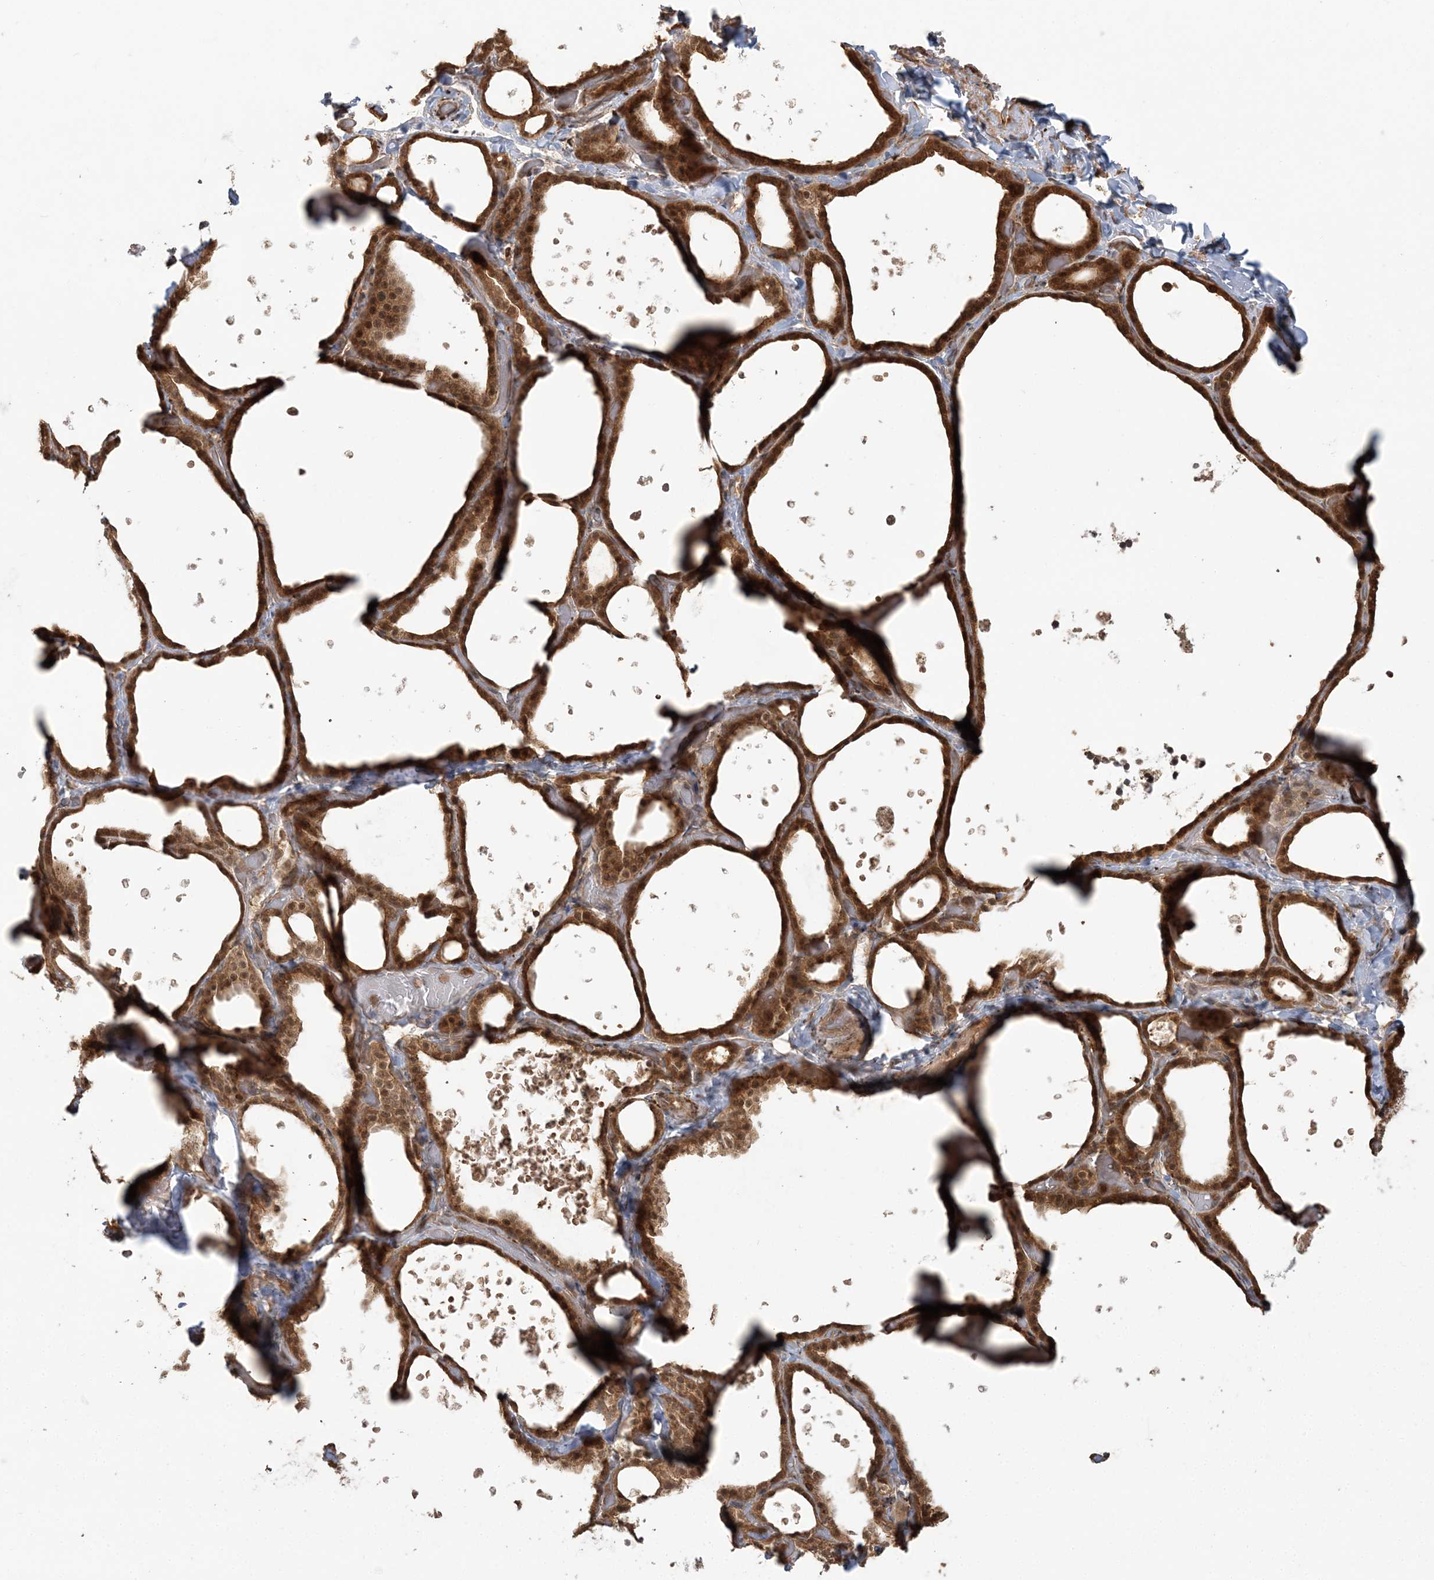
{"staining": {"intensity": "strong", "quantity": ">75%", "location": "cytoplasmic/membranous,nuclear"}, "tissue": "thyroid gland", "cell_type": "Glandular cells", "image_type": "normal", "snomed": [{"axis": "morphology", "description": "Normal tissue, NOS"}, {"axis": "topography", "description": "Thyroid gland"}], "caption": "A high amount of strong cytoplasmic/membranous,nuclear expression is identified in about >75% of glandular cells in unremarkable thyroid gland.", "gene": "CAB39", "patient": {"sex": "female", "age": 44}}